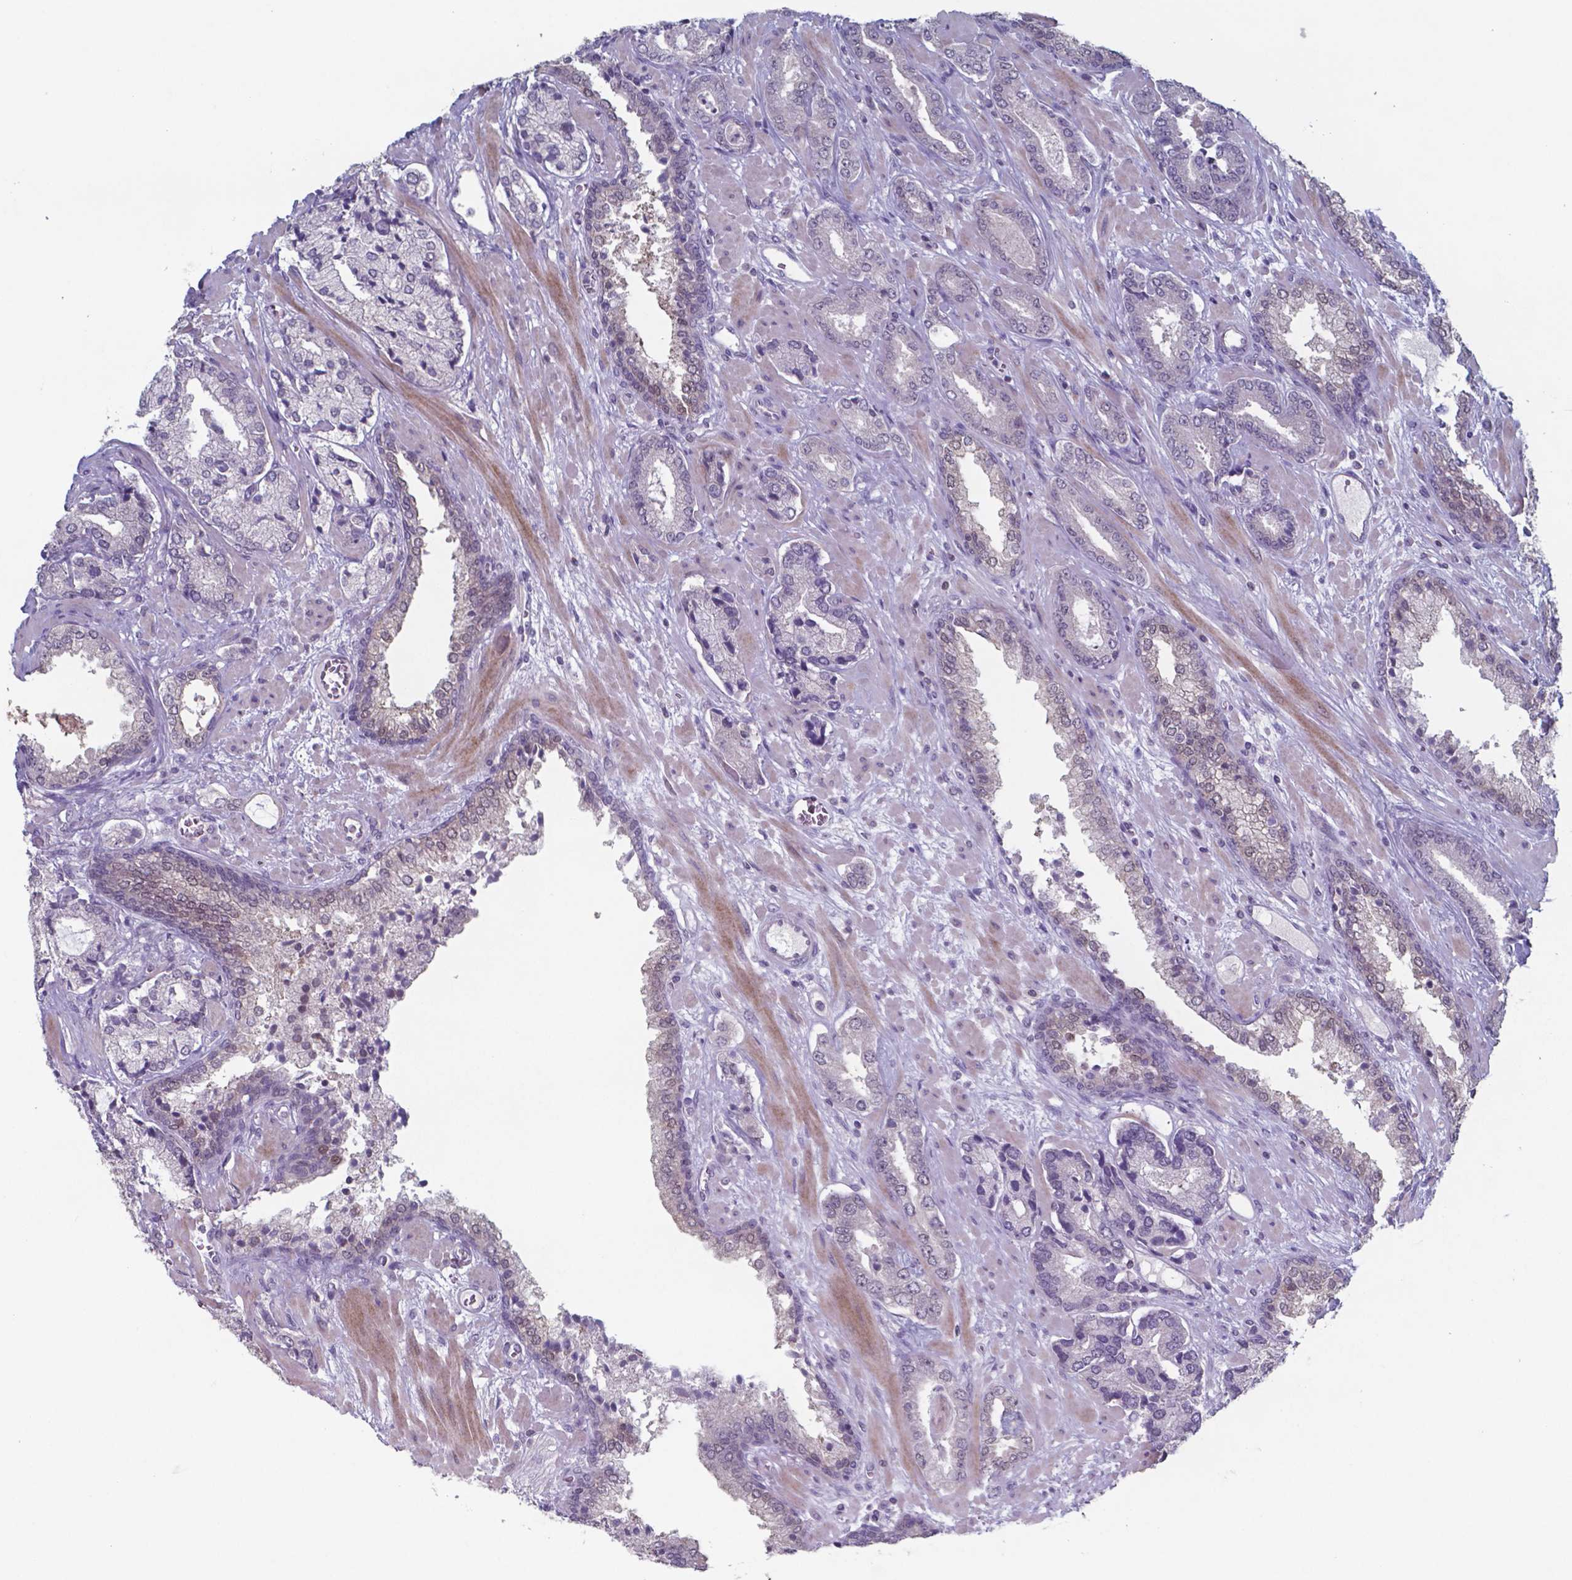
{"staining": {"intensity": "weak", "quantity": "<25%", "location": "nuclear"}, "tissue": "prostate cancer", "cell_type": "Tumor cells", "image_type": "cancer", "snomed": [{"axis": "morphology", "description": "Adenocarcinoma, Low grade"}, {"axis": "topography", "description": "Prostate"}], "caption": "This is a photomicrograph of IHC staining of low-grade adenocarcinoma (prostate), which shows no positivity in tumor cells.", "gene": "TDP2", "patient": {"sex": "male", "age": 61}}